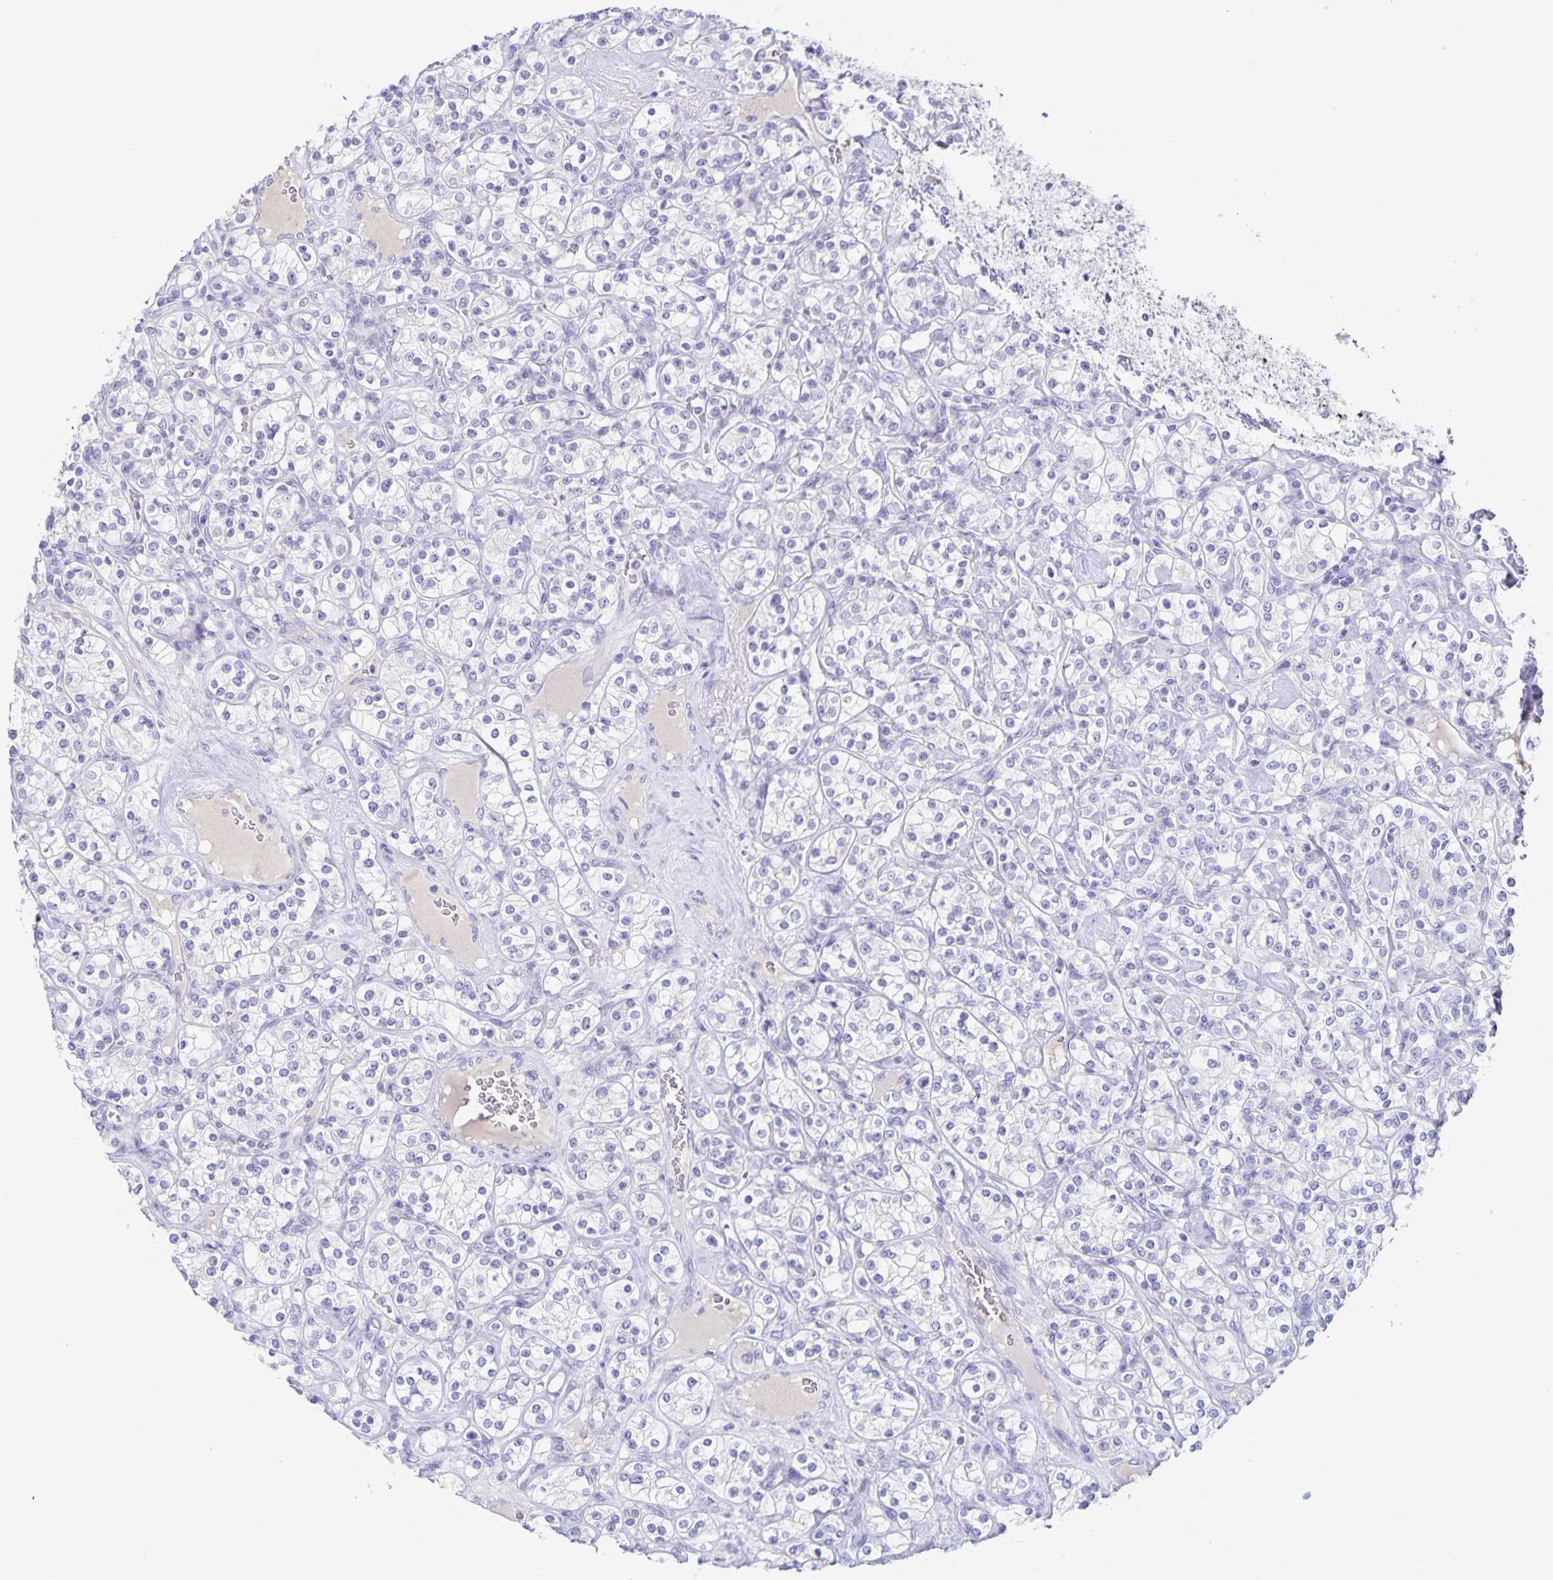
{"staining": {"intensity": "negative", "quantity": "none", "location": "none"}, "tissue": "renal cancer", "cell_type": "Tumor cells", "image_type": "cancer", "snomed": [{"axis": "morphology", "description": "Adenocarcinoma, NOS"}, {"axis": "topography", "description": "Kidney"}], "caption": "This is an IHC histopathology image of human renal cancer. There is no staining in tumor cells.", "gene": "RPL36A", "patient": {"sex": "male", "age": 77}}